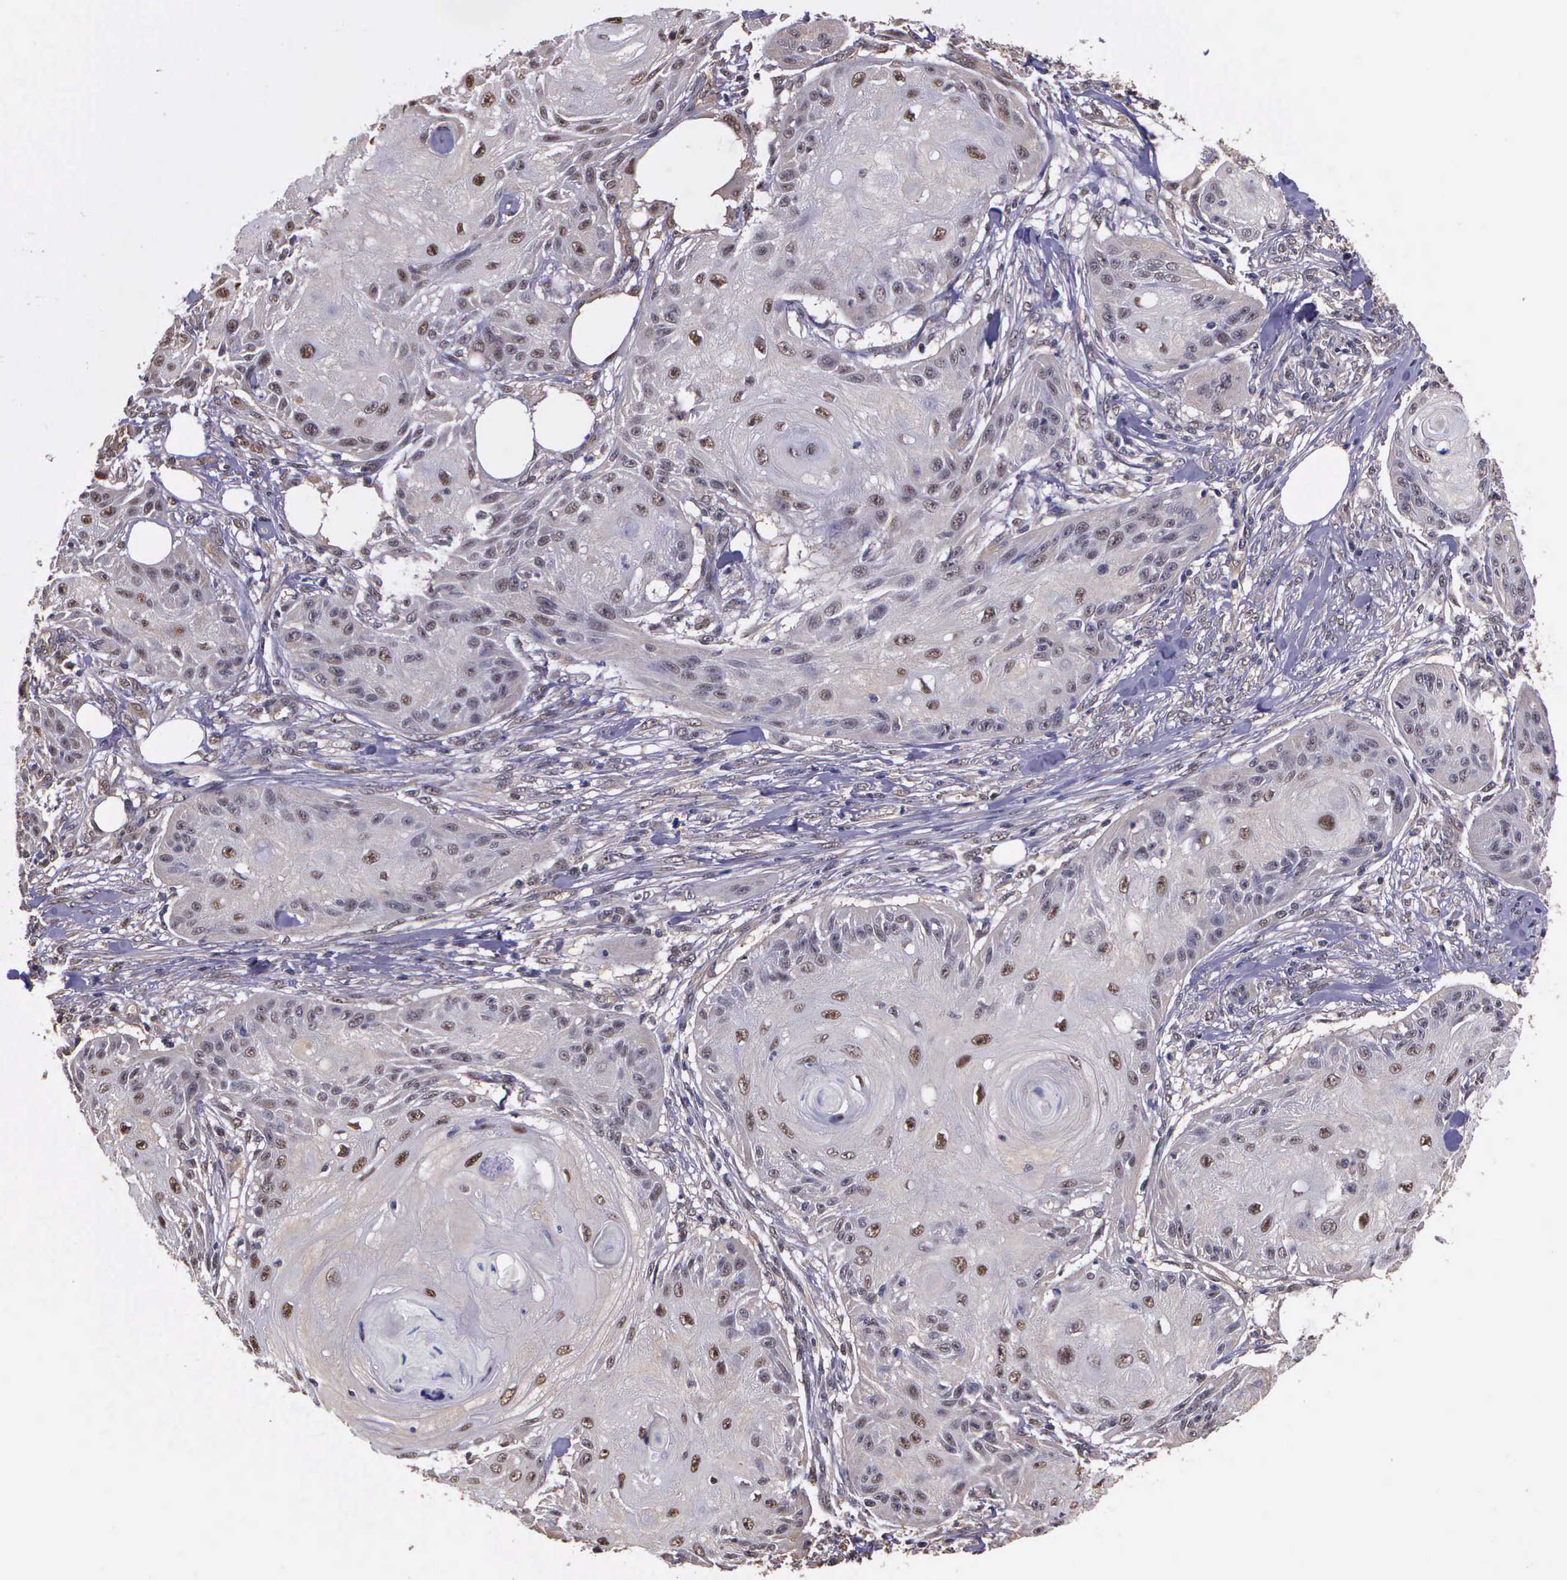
{"staining": {"intensity": "weak", "quantity": "25%-75%", "location": "cytoplasmic/membranous,nuclear"}, "tissue": "skin cancer", "cell_type": "Tumor cells", "image_type": "cancer", "snomed": [{"axis": "morphology", "description": "Squamous cell carcinoma, NOS"}, {"axis": "topography", "description": "Skin"}], "caption": "DAB (3,3'-diaminobenzidine) immunohistochemical staining of skin cancer (squamous cell carcinoma) displays weak cytoplasmic/membranous and nuclear protein positivity in approximately 25%-75% of tumor cells. Immunohistochemistry (ihc) stains the protein of interest in brown and the nuclei are stained blue.", "gene": "PSMC1", "patient": {"sex": "female", "age": 88}}